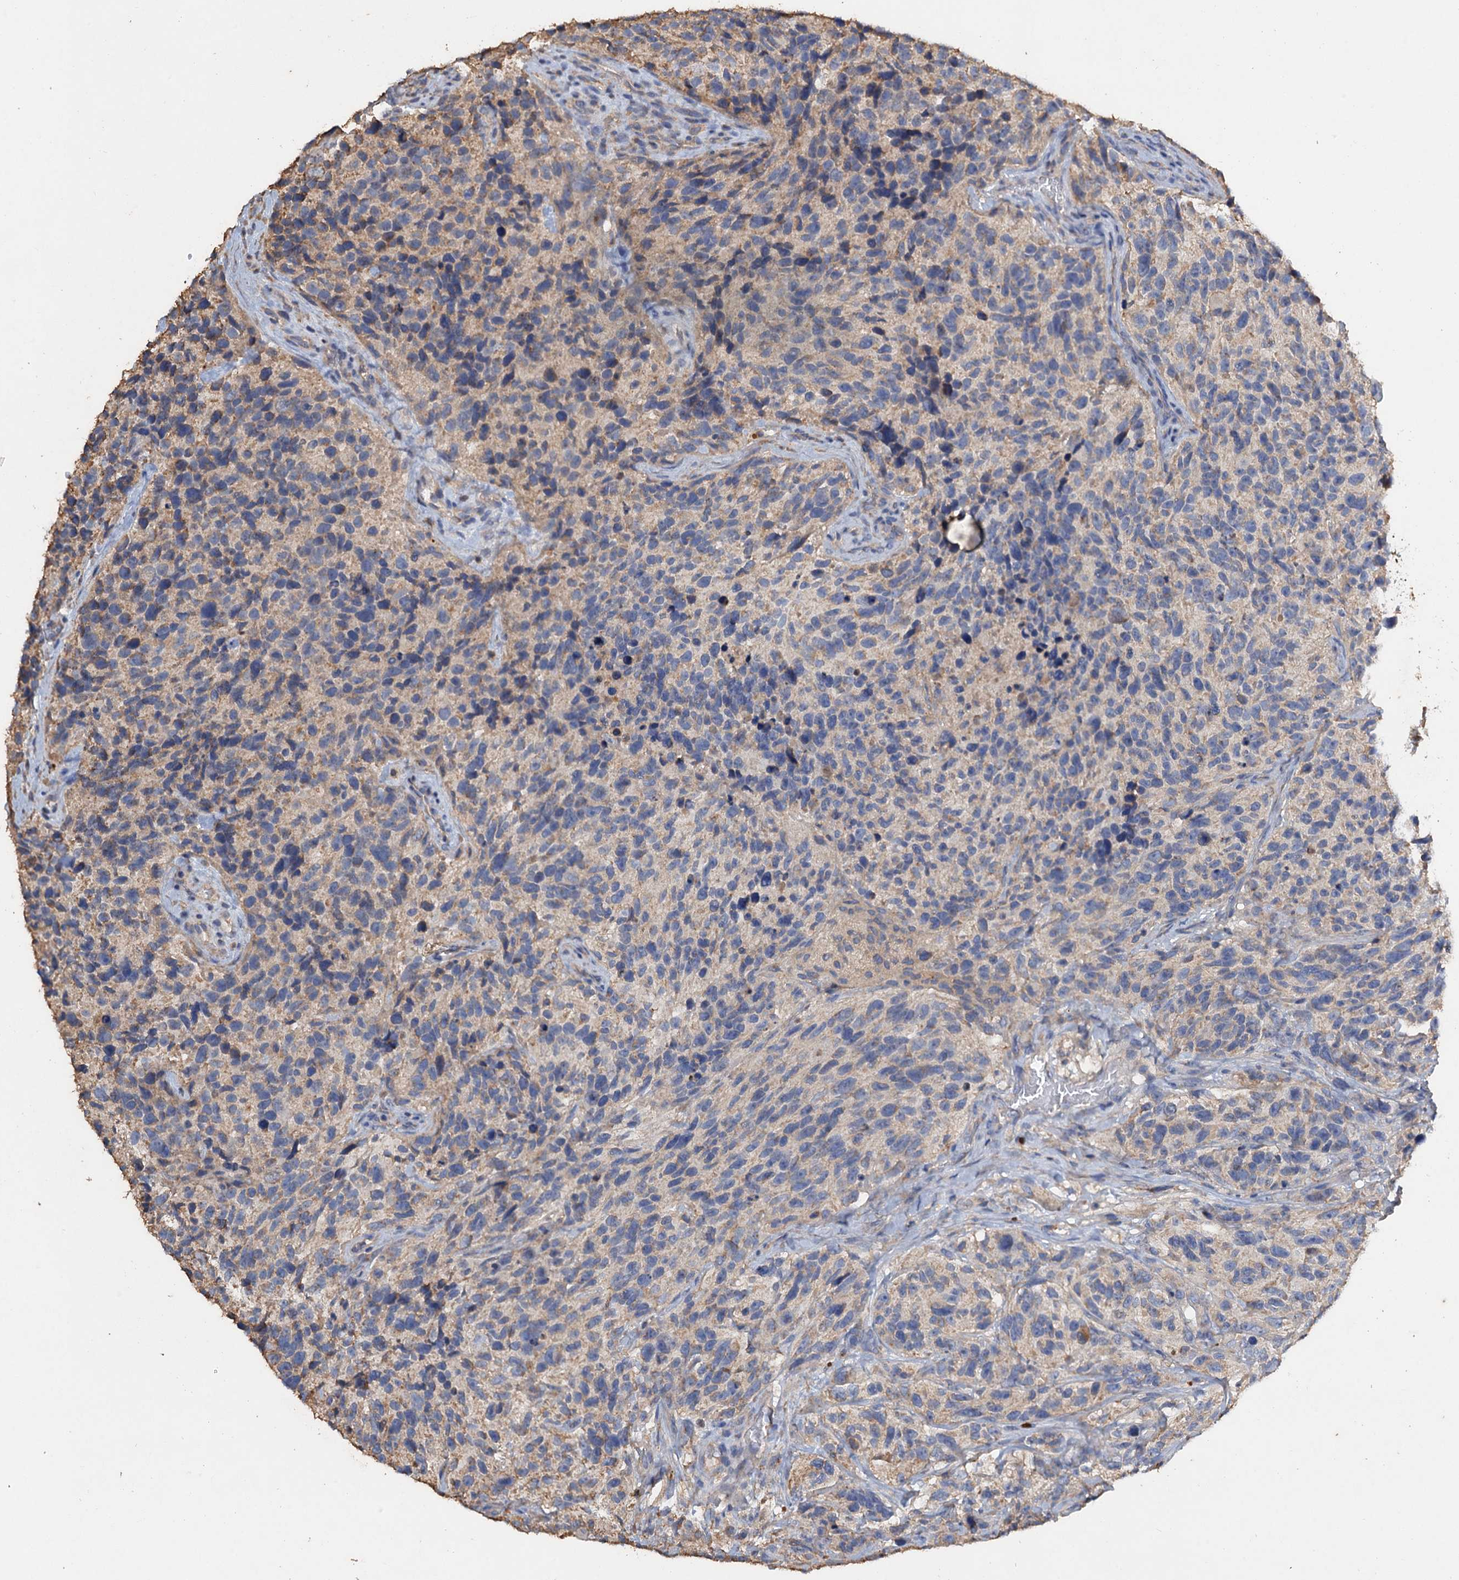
{"staining": {"intensity": "weak", "quantity": "<25%", "location": "cytoplasmic/membranous"}, "tissue": "glioma", "cell_type": "Tumor cells", "image_type": "cancer", "snomed": [{"axis": "morphology", "description": "Glioma, malignant, High grade"}, {"axis": "topography", "description": "Brain"}], "caption": "This is an immunohistochemistry micrograph of malignant high-grade glioma. There is no expression in tumor cells.", "gene": "SCUBE3", "patient": {"sex": "male", "age": 69}}